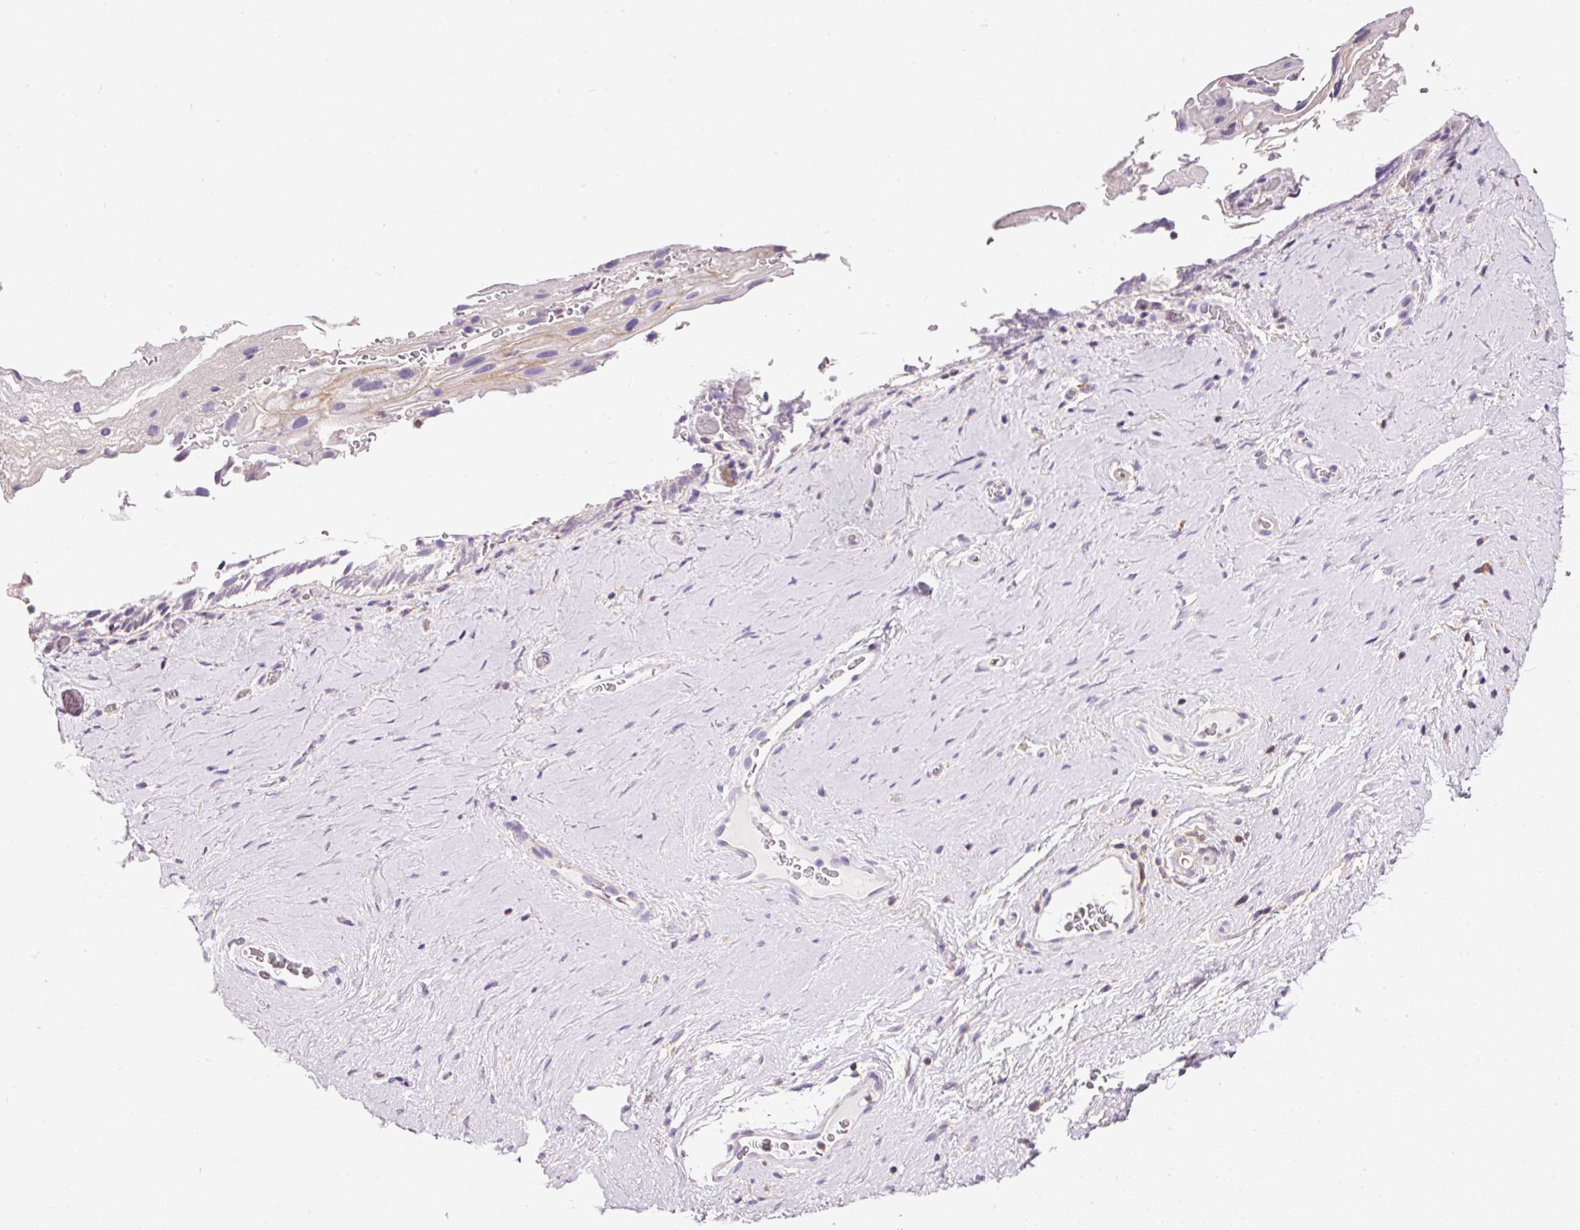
{"staining": {"intensity": "negative", "quantity": "none", "location": "none"}, "tissue": "vagina", "cell_type": "Squamous epithelial cells", "image_type": "normal", "snomed": [{"axis": "morphology", "description": "Normal tissue, NOS"}, {"axis": "morphology", "description": "Adenocarcinoma, NOS"}, {"axis": "topography", "description": "Rectum"}, {"axis": "topography", "description": "Vagina"}, {"axis": "topography", "description": "Peripheral nerve tissue"}], "caption": "The micrograph exhibits no staining of squamous epithelial cells in benign vagina. (IHC, brightfield microscopy, high magnification).", "gene": "DOK6", "patient": {"sex": "female", "age": 71}}